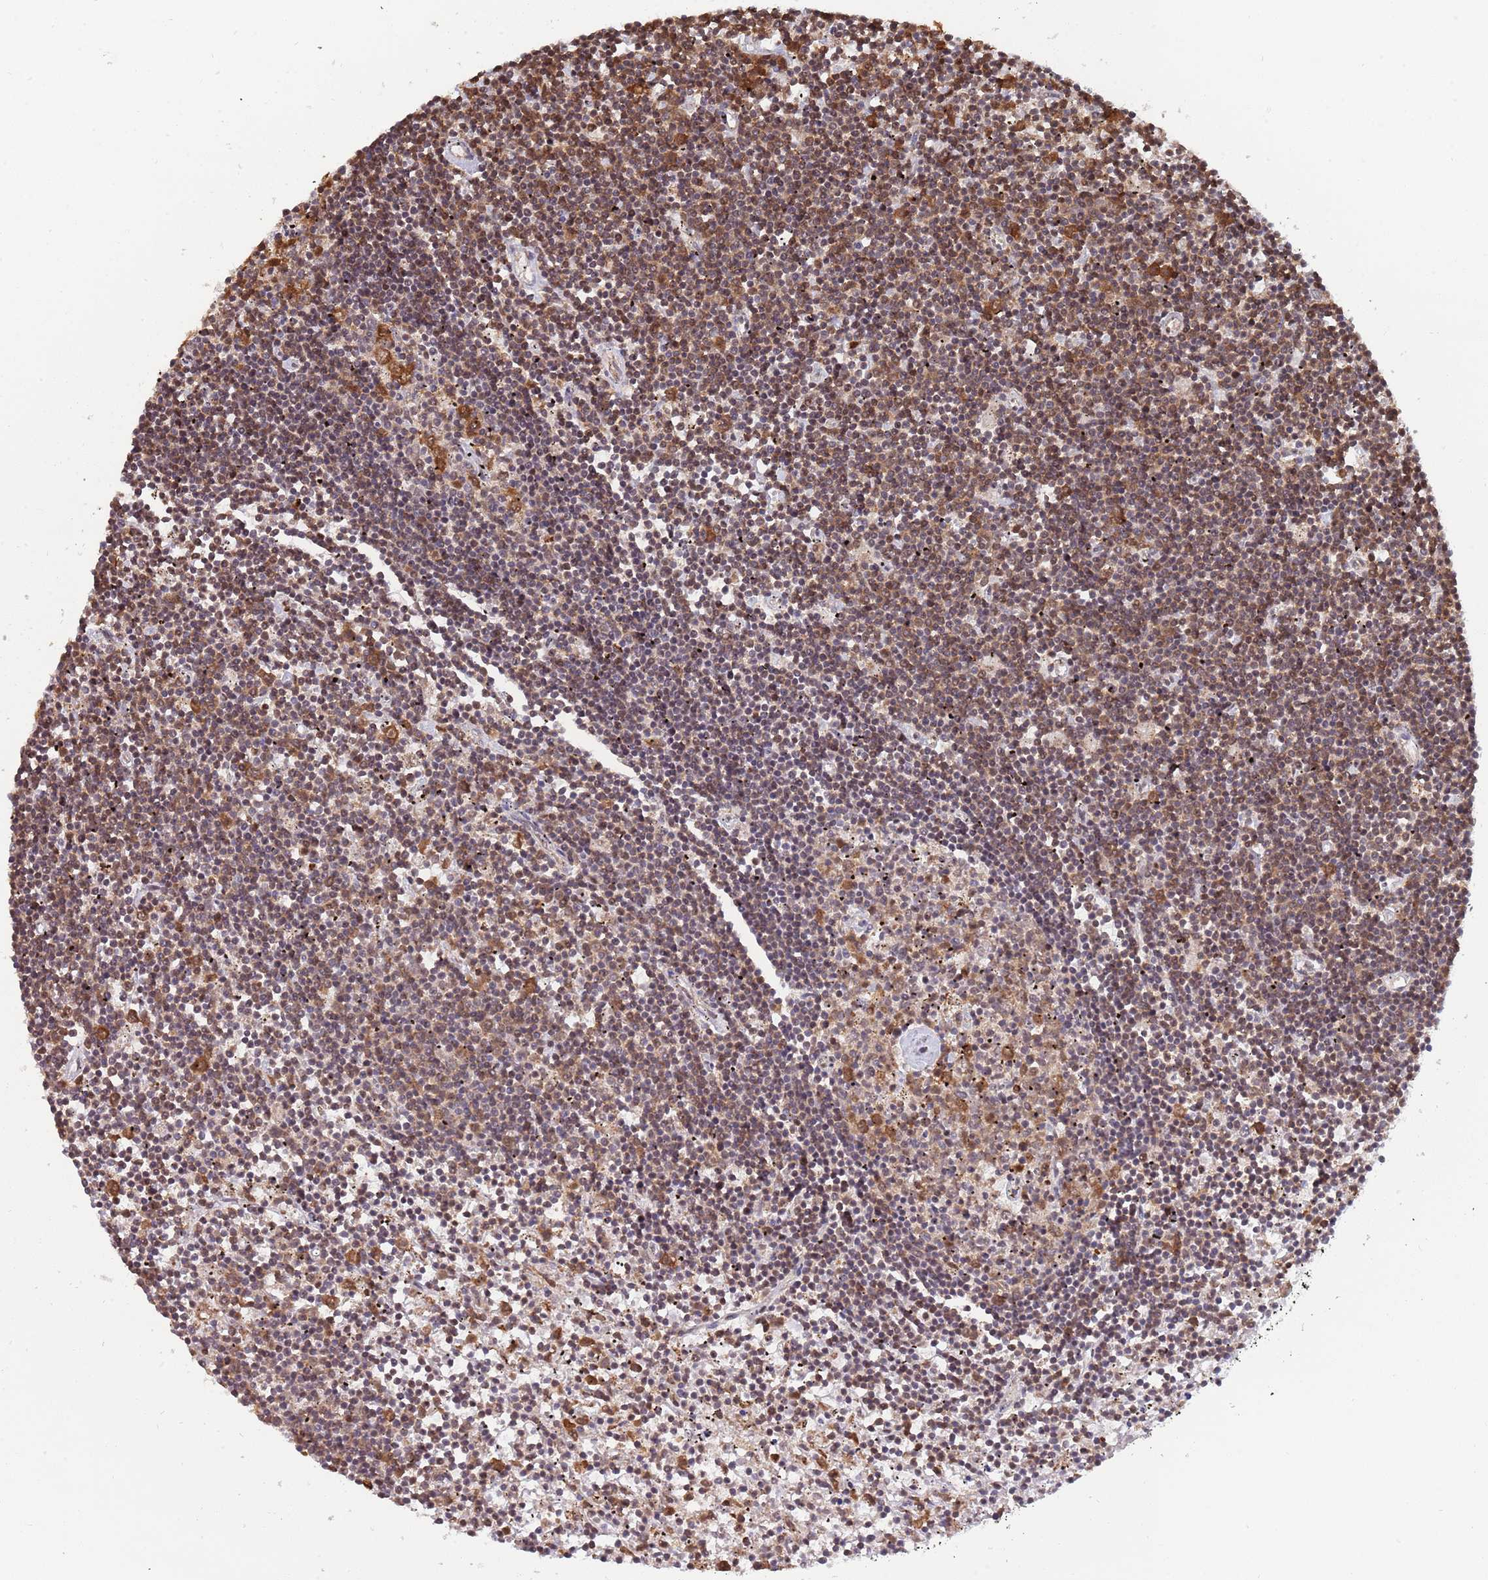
{"staining": {"intensity": "moderate", "quantity": ">75%", "location": "cytoplasmic/membranous"}, "tissue": "lymphoma", "cell_type": "Tumor cells", "image_type": "cancer", "snomed": [{"axis": "morphology", "description": "Malignant lymphoma, non-Hodgkin's type, Low grade"}, {"axis": "topography", "description": "Spleen"}], "caption": "High-power microscopy captured an immunohistochemistry image of lymphoma, revealing moderate cytoplasmic/membranous staining in about >75% of tumor cells.", "gene": "VPS16", "patient": {"sex": "male", "age": 76}}